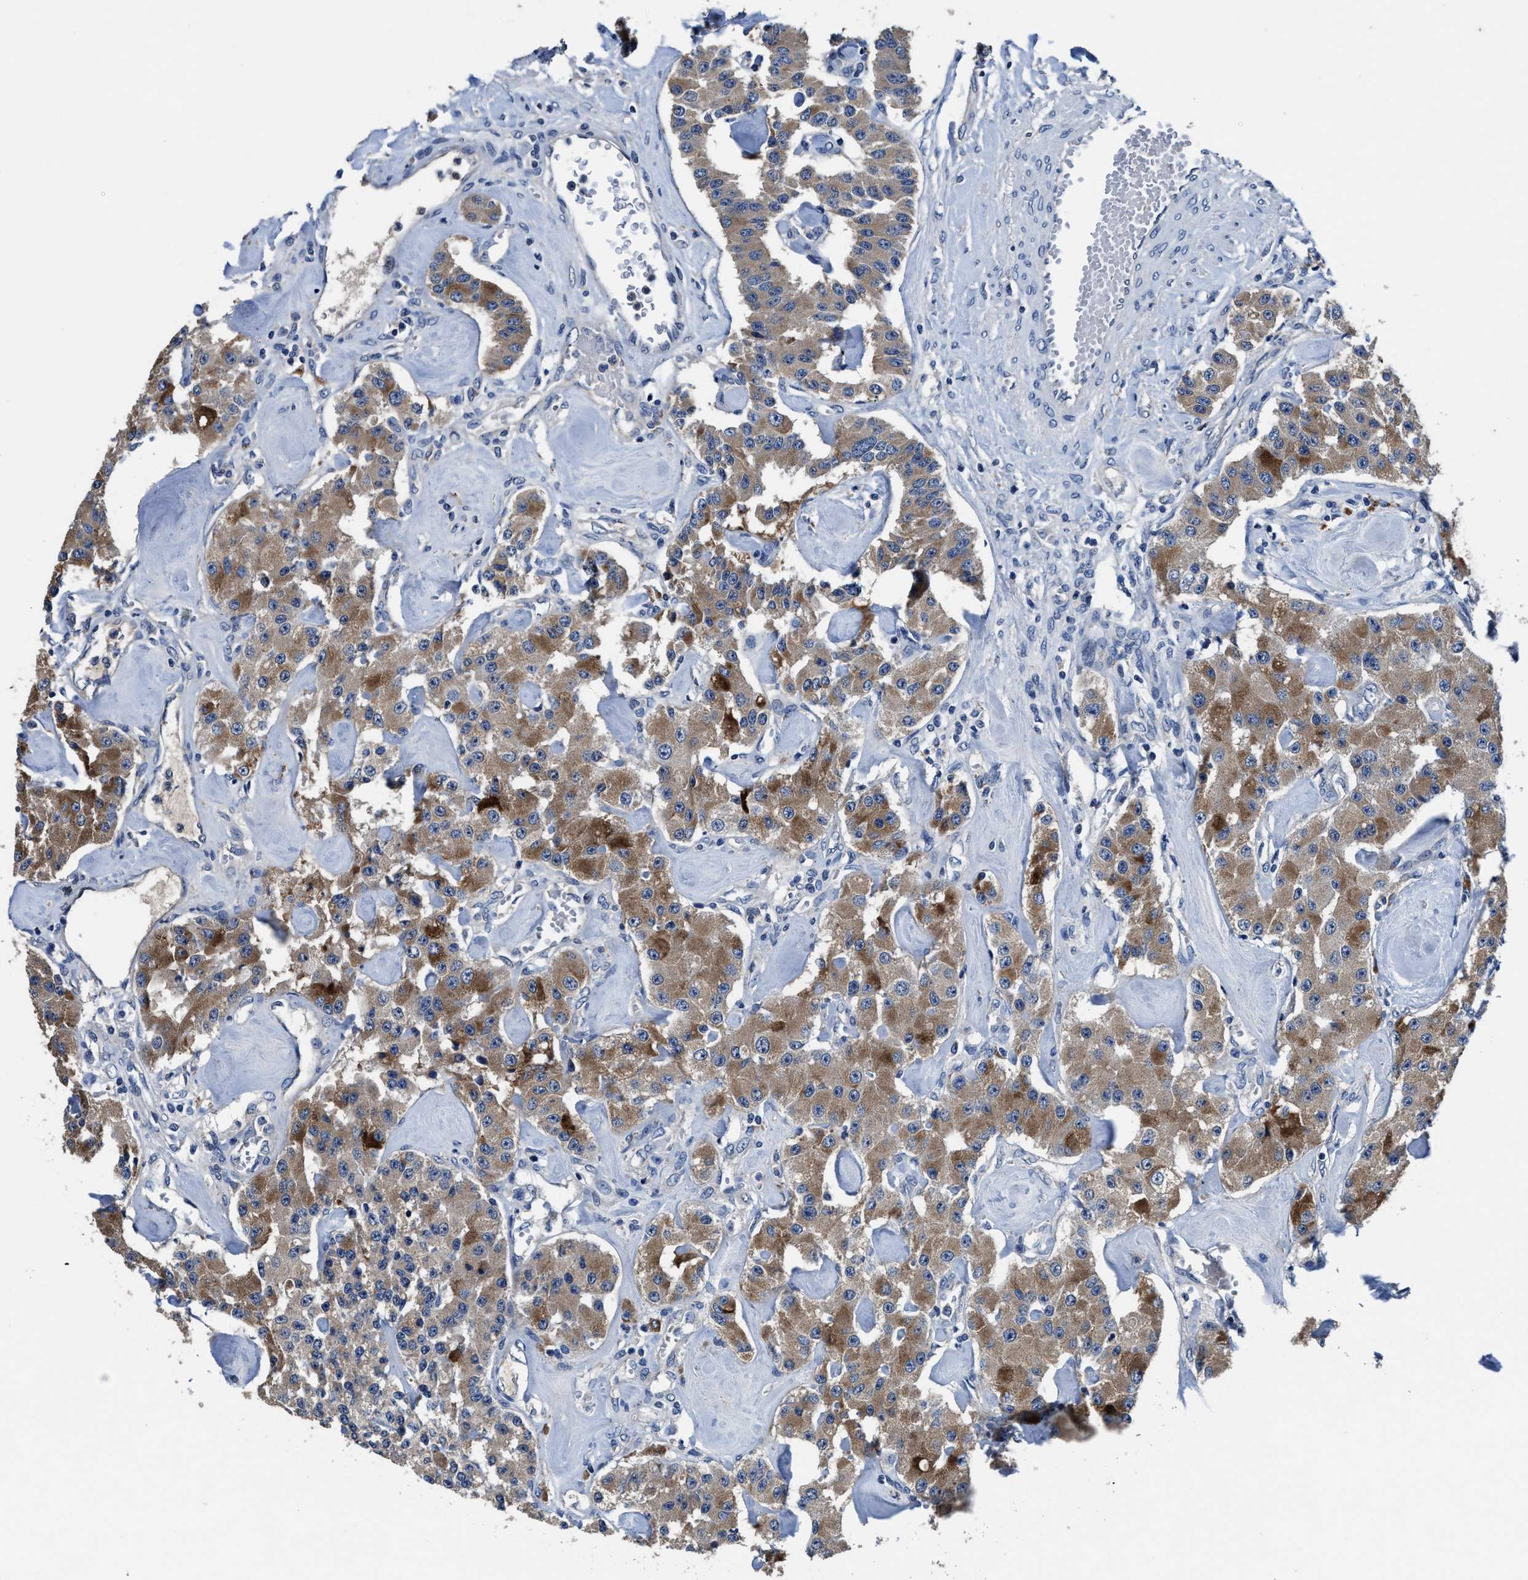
{"staining": {"intensity": "moderate", "quantity": "25%-75%", "location": "cytoplasmic/membranous"}, "tissue": "carcinoid", "cell_type": "Tumor cells", "image_type": "cancer", "snomed": [{"axis": "morphology", "description": "Carcinoid, malignant, NOS"}, {"axis": "topography", "description": "Pancreas"}], "caption": "About 25%-75% of tumor cells in carcinoid (malignant) display moderate cytoplasmic/membranous protein positivity as visualized by brown immunohistochemical staining.", "gene": "UBR4", "patient": {"sex": "male", "age": 41}}